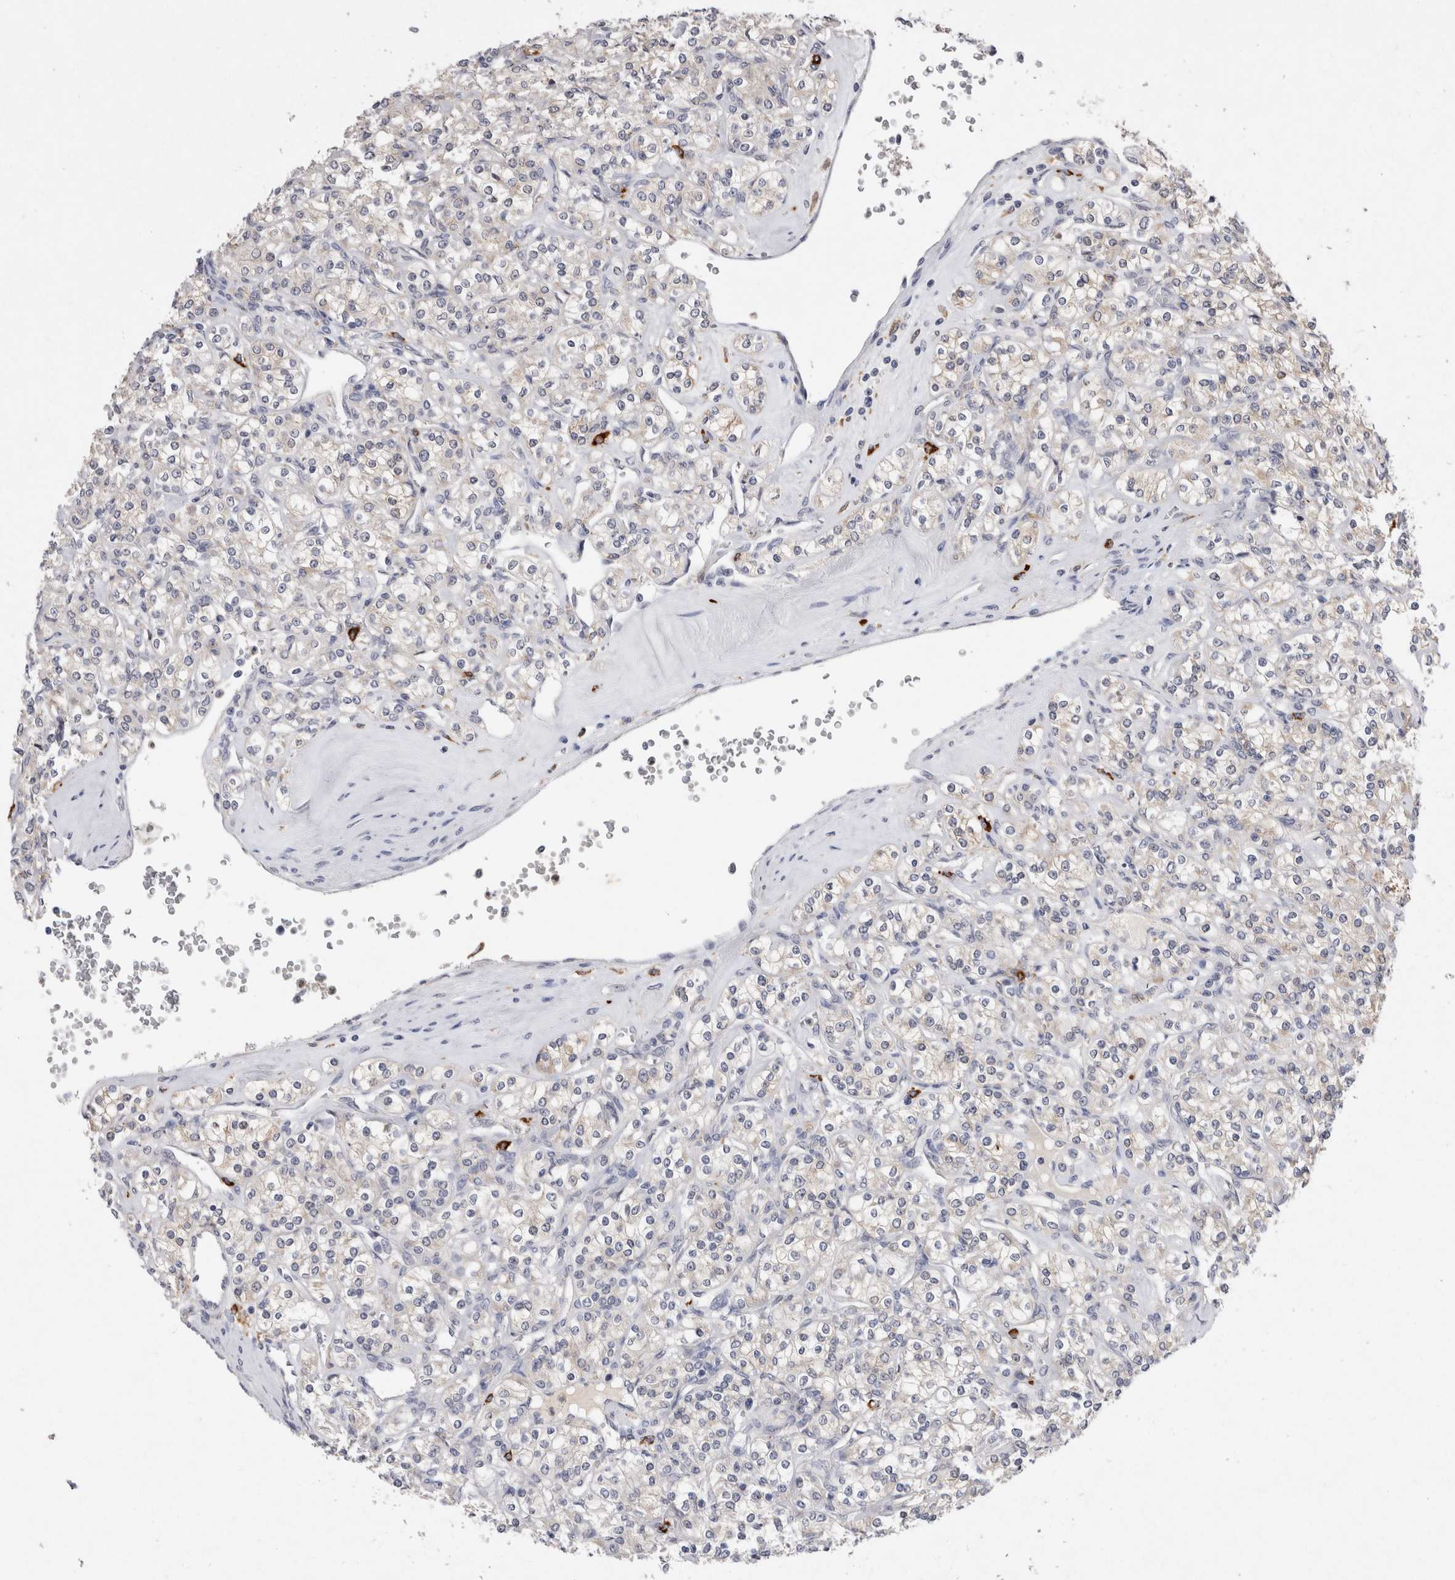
{"staining": {"intensity": "negative", "quantity": "none", "location": "none"}, "tissue": "renal cancer", "cell_type": "Tumor cells", "image_type": "cancer", "snomed": [{"axis": "morphology", "description": "Adenocarcinoma, NOS"}, {"axis": "topography", "description": "Kidney"}], "caption": "A photomicrograph of adenocarcinoma (renal) stained for a protein demonstrates no brown staining in tumor cells. (Brightfield microscopy of DAB immunohistochemistry (IHC) at high magnification).", "gene": "VSIG4", "patient": {"sex": "male", "age": 77}}